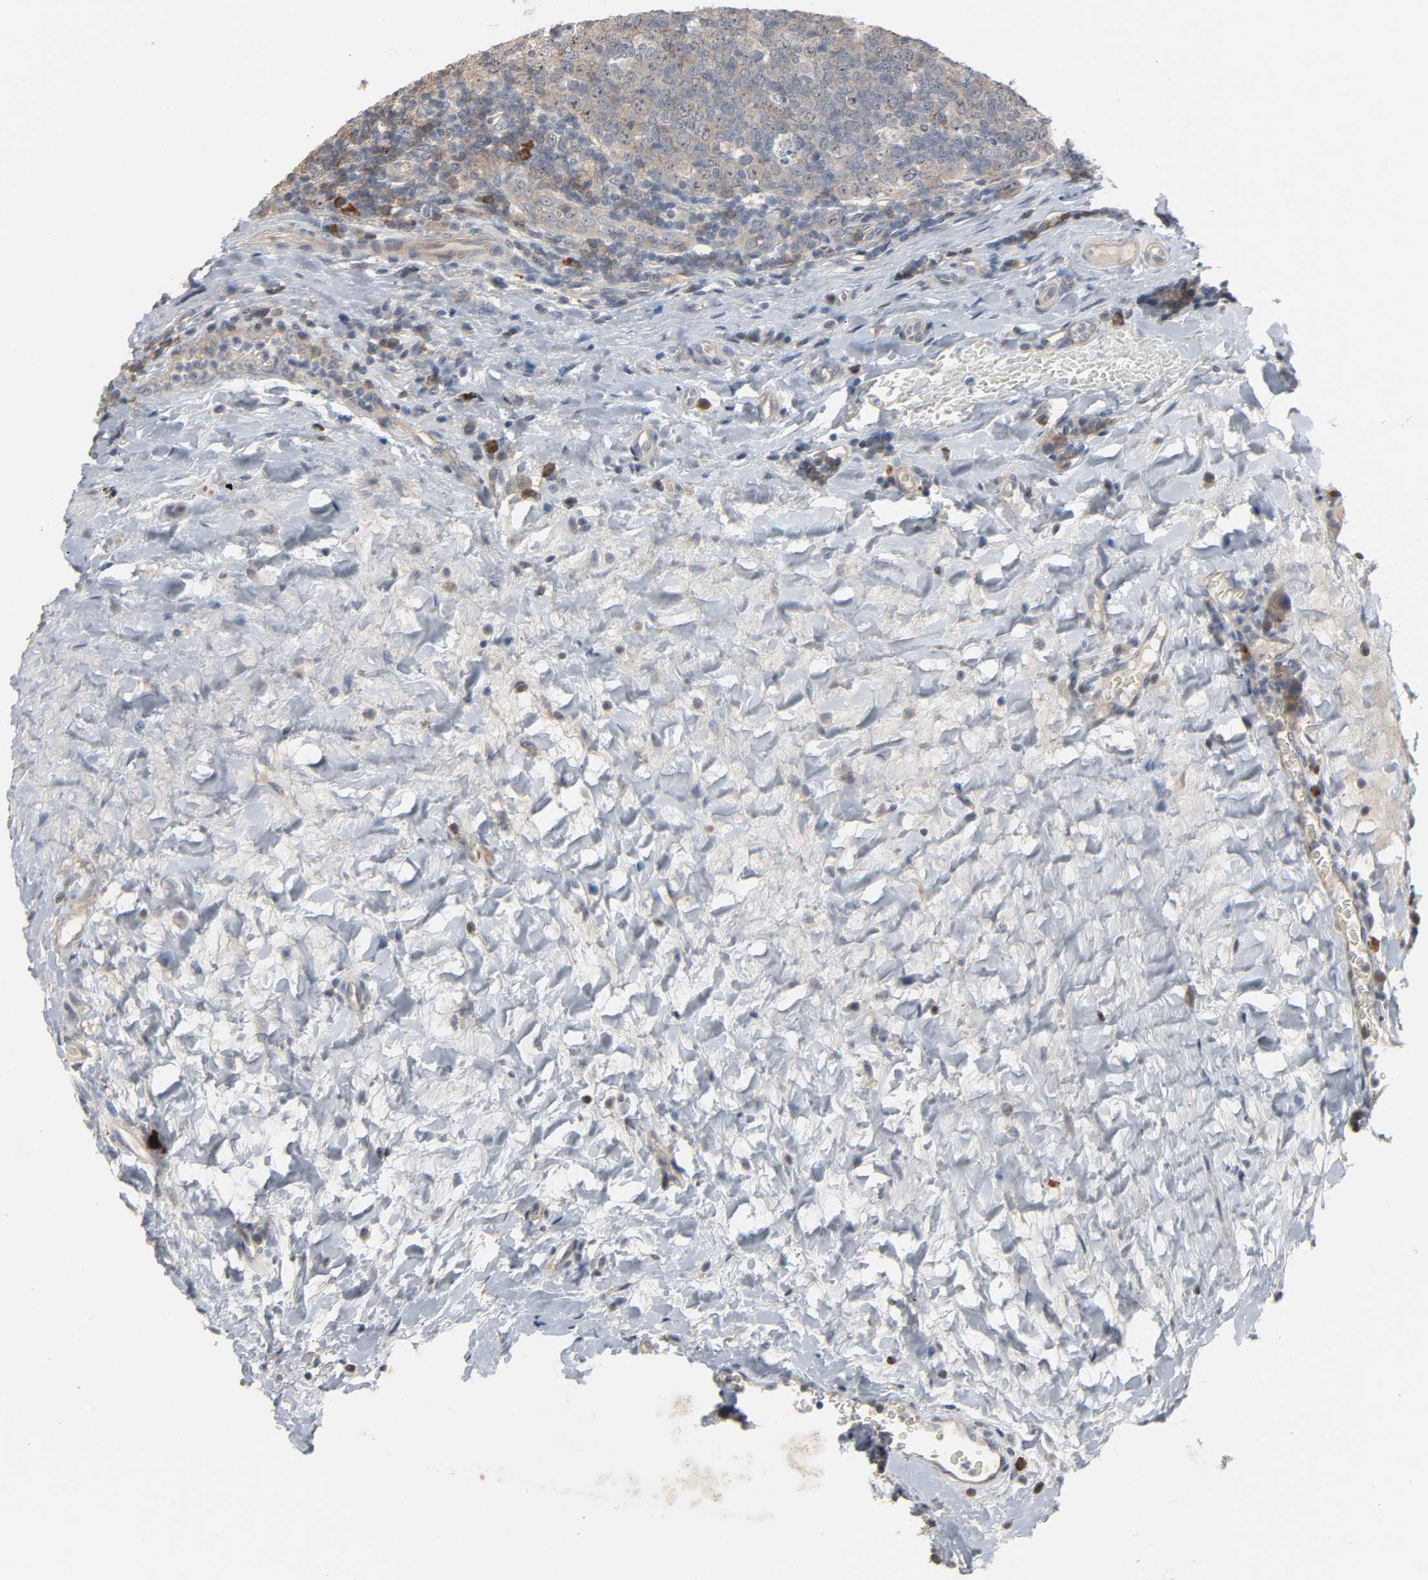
{"staining": {"intensity": "weak", "quantity": "<25%", "location": "cytoplasmic/membranous"}, "tissue": "tonsil", "cell_type": "Germinal center cells", "image_type": "normal", "snomed": [{"axis": "morphology", "description": "Normal tissue, NOS"}, {"axis": "topography", "description": "Tonsil"}], "caption": "Immunohistochemistry (IHC) of unremarkable tonsil displays no expression in germinal center cells. (DAB immunohistochemistry (IHC) with hematoxylin counter stain).", "gene": "CD4", "patient": {"sex": "male", "age": 17}}